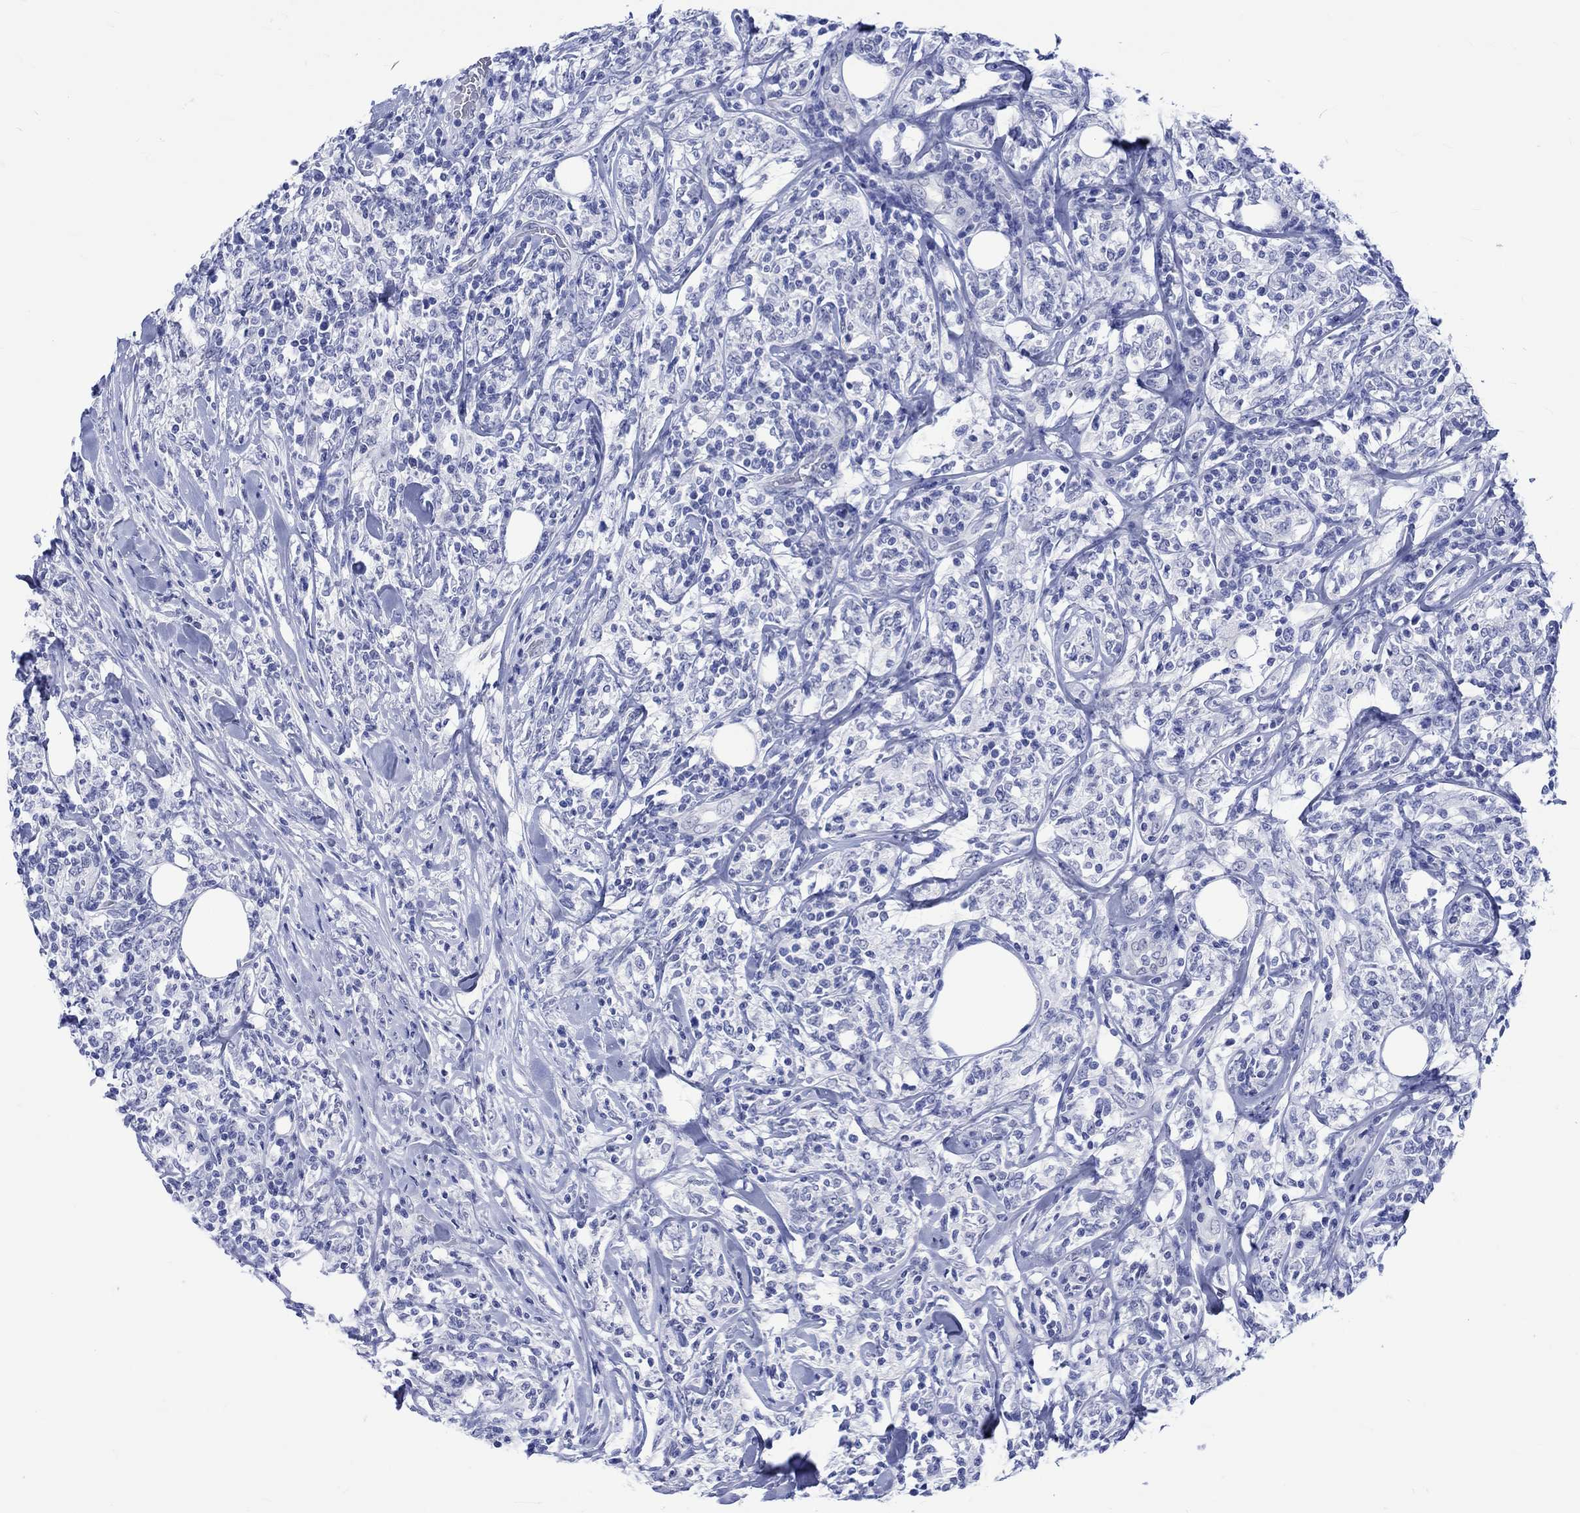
{"staining": {"intensity": "negative", "quantity": "none", "location": "none"}, "tissue": "lymphoma", "cell_type": "Tumor cells", "image_type": "cancer", "snomed": [{"axis": "morphology", "description": "Malignant lymphoma, non-Hodgkin's type, High grade"}, {"axis": "topography", "description": "Lymph node"}], "caption": "Immunohistochemistry (IHC) of human lymphoma shows no positivity in tumor cells.", "gene": "KLHL33", "patient": {"sex": "female", "age": 84}}